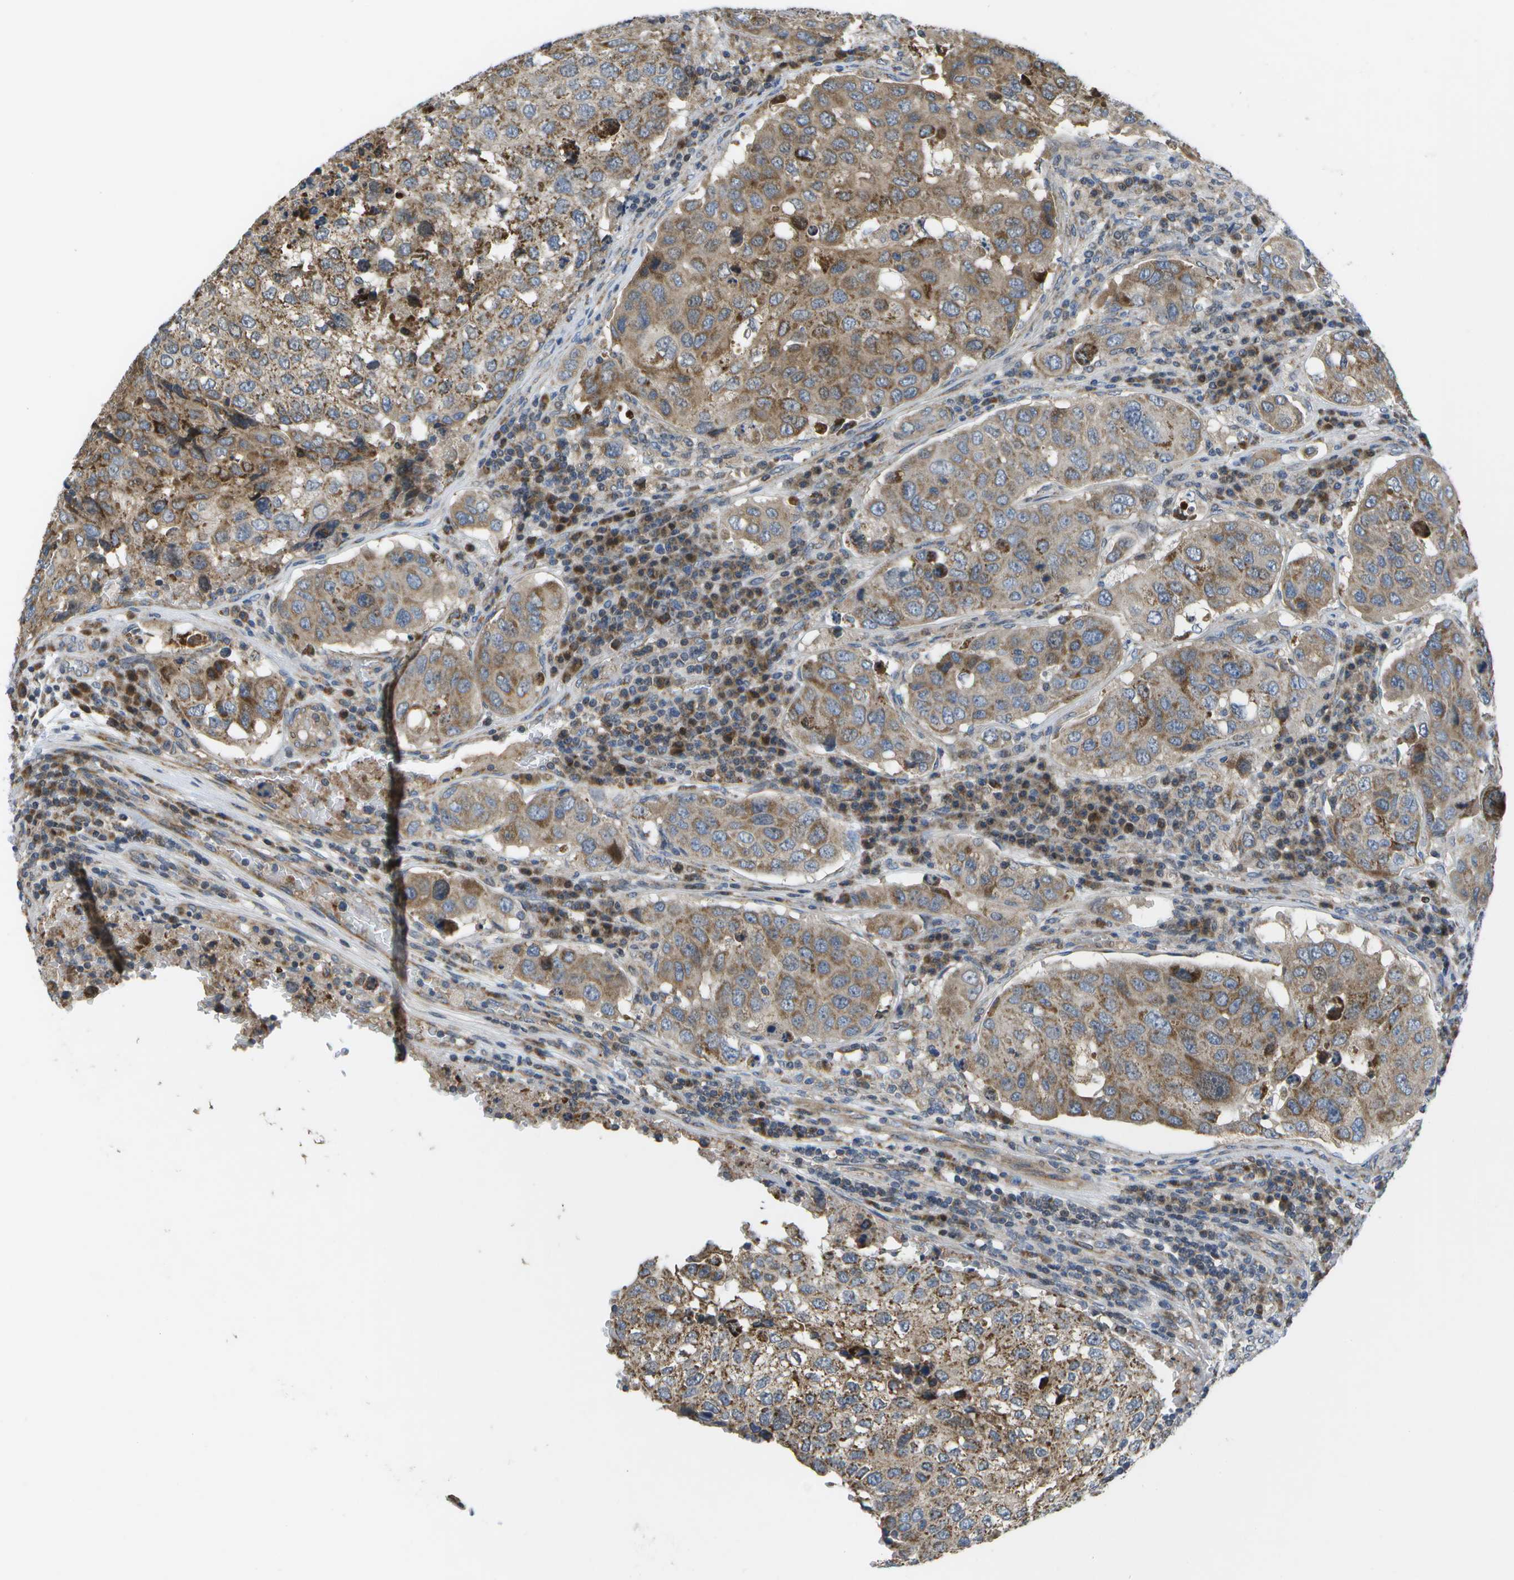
{"staining": {"intensity": "moderate", "quantity": ">75%", "location": "cytoplasmic/membranous"}, "tissue": "urothelial cancer", "cell_type": "Tumor cells", "image_type": "cancer", "snomed": [{"axis": "morphology", "description": "Urothelial carcinoma, High grade"}, {"axis": "topography", "description": "Lymph node"}, {"axis": "topography", "description": "Urinary bladder"}], "caption": "About >75% of tumor cells in urothelial cancer exhibit moderate cytoplasmic/membranous protein positivity as visualized by brown immunohistochemical staining.", "gene": "HADHA", "patient": {"sex": "male", "age": 51}}